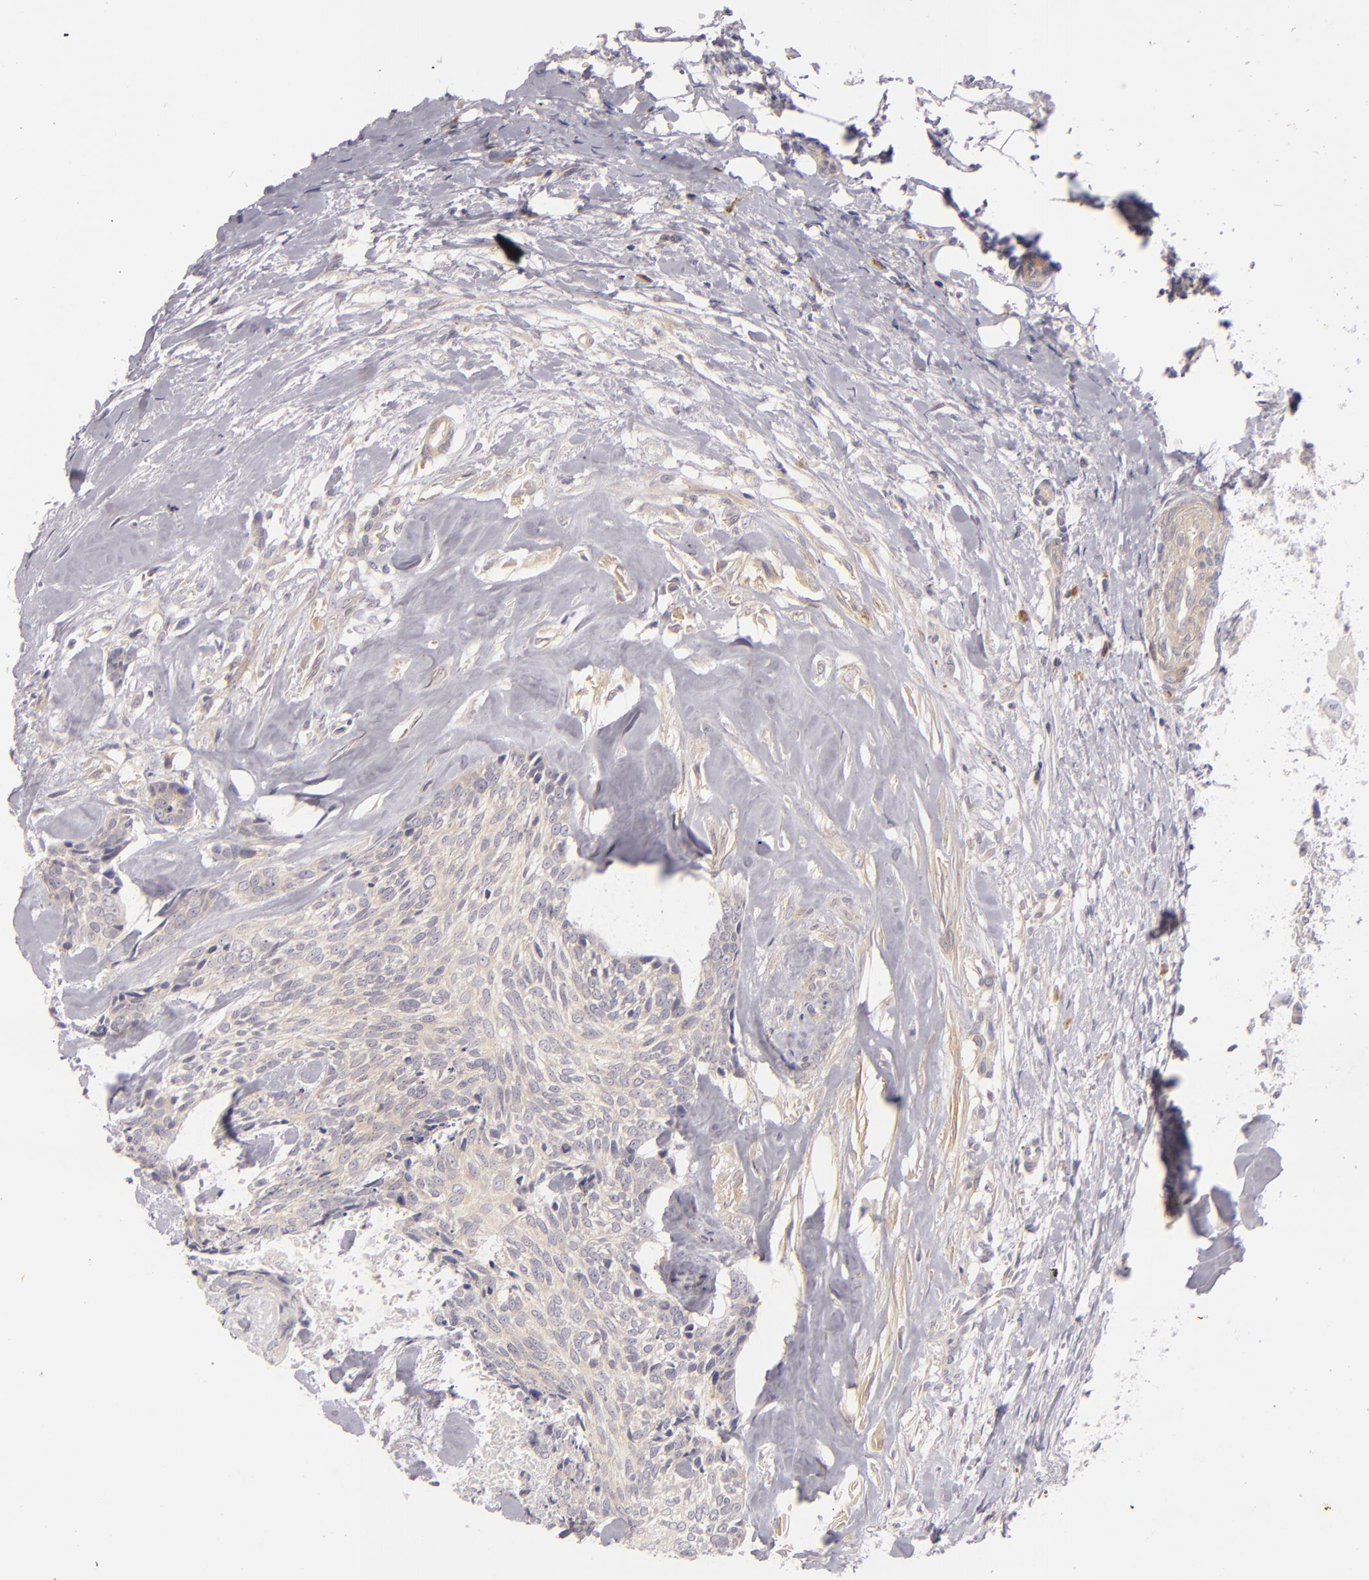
{"staining": {"intensity": "weak", "quantity": "25%-75%", "location": "cytoplasmic/membranous"}, "tissue": "head and neck cancer", "cell_type": "Tumor cells", "image_type": "cancer", "snomed": [{"axis": "morphology", "description": "Squamous cell carcinoma, NOS"}, {"axis": "topography", "description": "Salivary gland"}, {"axis": "topography", "description": "Head-Neck"}], "caption": "Immunohistochemical staining of human head and neck cancer demonstrates low levels of weak cytoplasmic/membranous staining in approximately 25%-75% of tumor cells. (brown staining indicates protein expression, while blue staining denotes nuclei).", "gene": "CD83", "patient": {"sex": "male", "age": 70}}